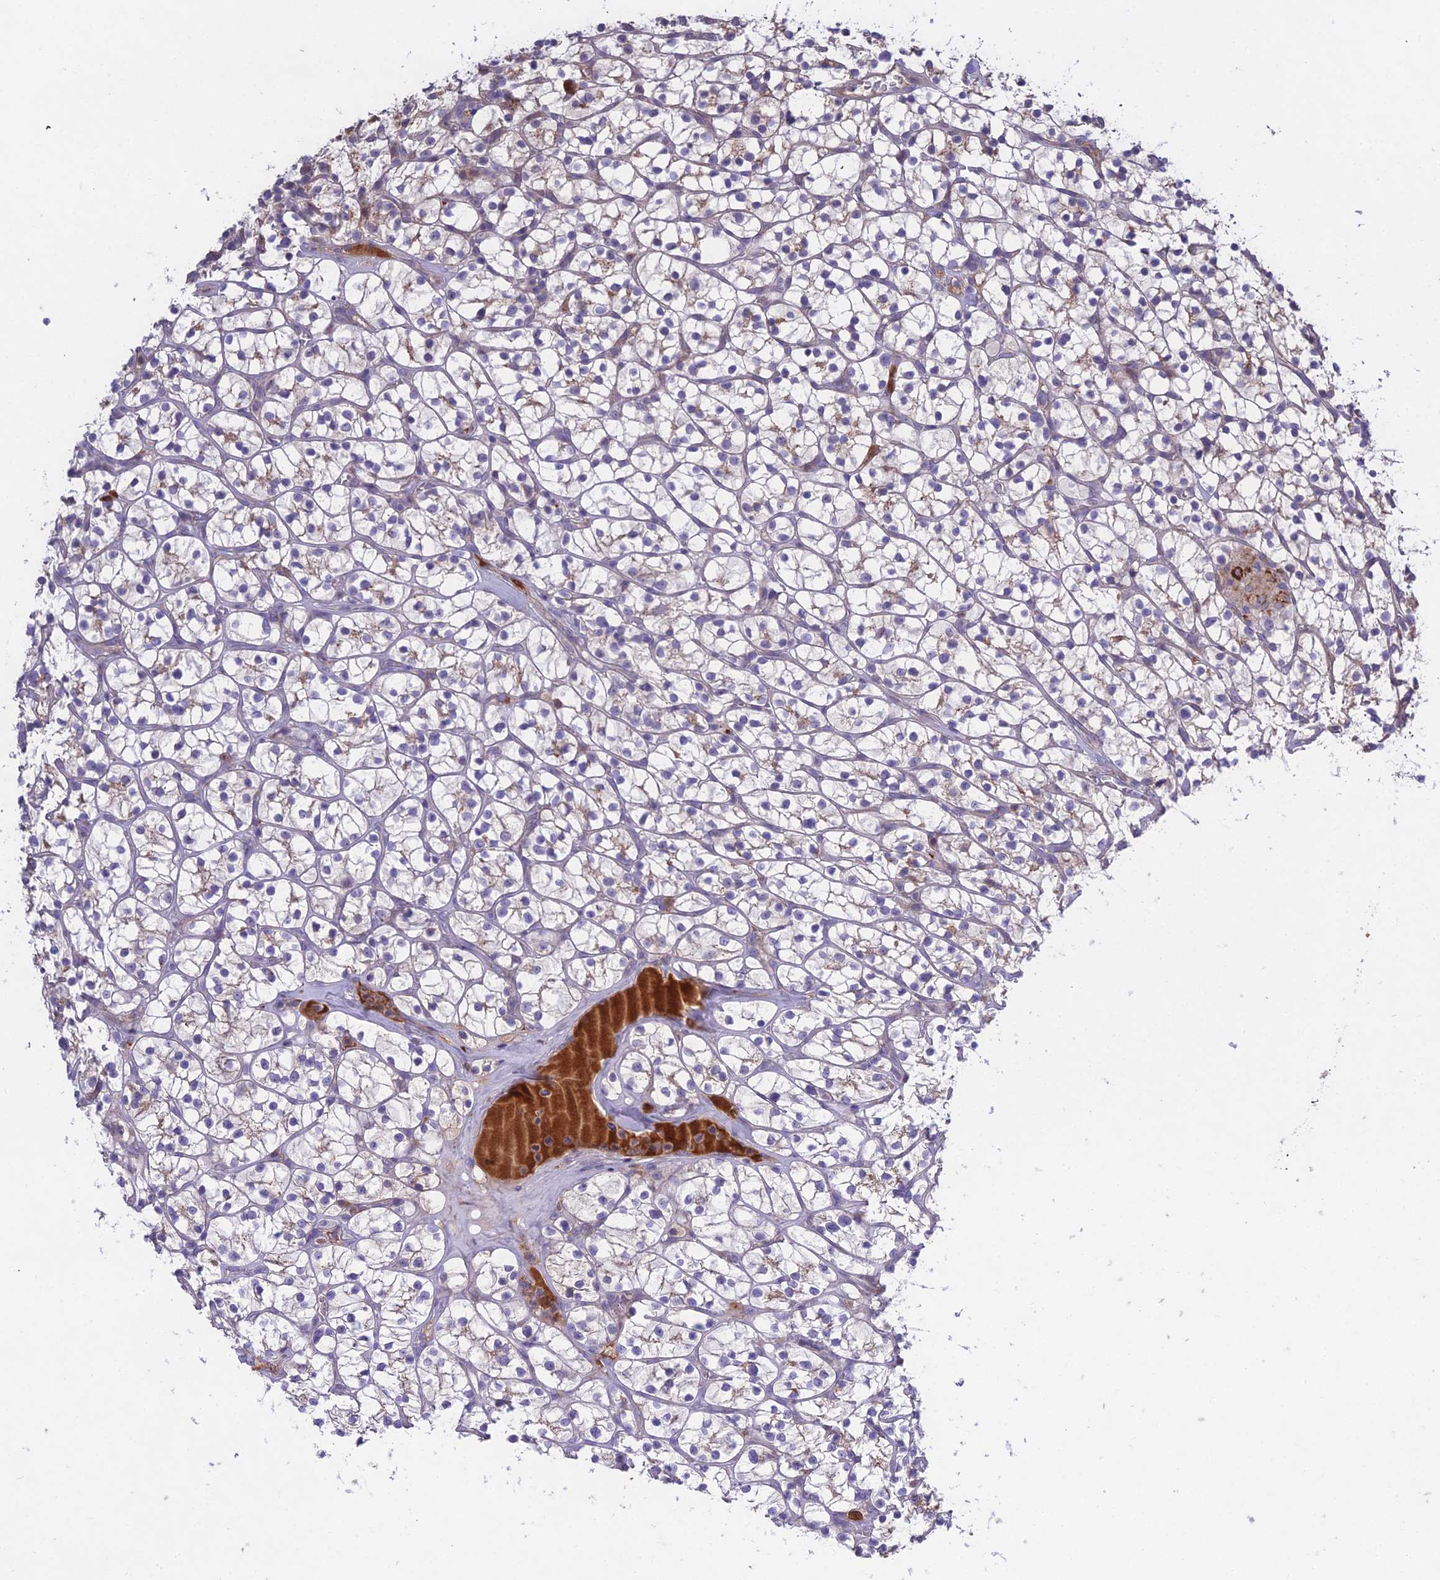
{"staining": {"intensity": "weak", "quantity": "<25%", "location": "cytoplasmic/membranous"}, "tissue": "renal cancer", "cell_type": "Tumor cells", "image_type": "cancer", "snomed": [{"axis": "morphology", "description": "Adenocarcinoma, NOS"}, {"axis": "topography", "description": "Kidney"}], "caption": "High magnification brightfield microscopy of renal cancer stained with DAB (3,3'-diaminobenzidine) (brown) and counterstained with hematoxylin (blue): tumor cells show no significant positivity. The staining was performed using DAB (3,3'-diaminobenzidine) to visualize the protein expression in brown, while the nuclei were stained in blue with hematoxylin (Magnification: 20x).", "gene": "EID2", "patient": {"sex": "female", "age": 64}}